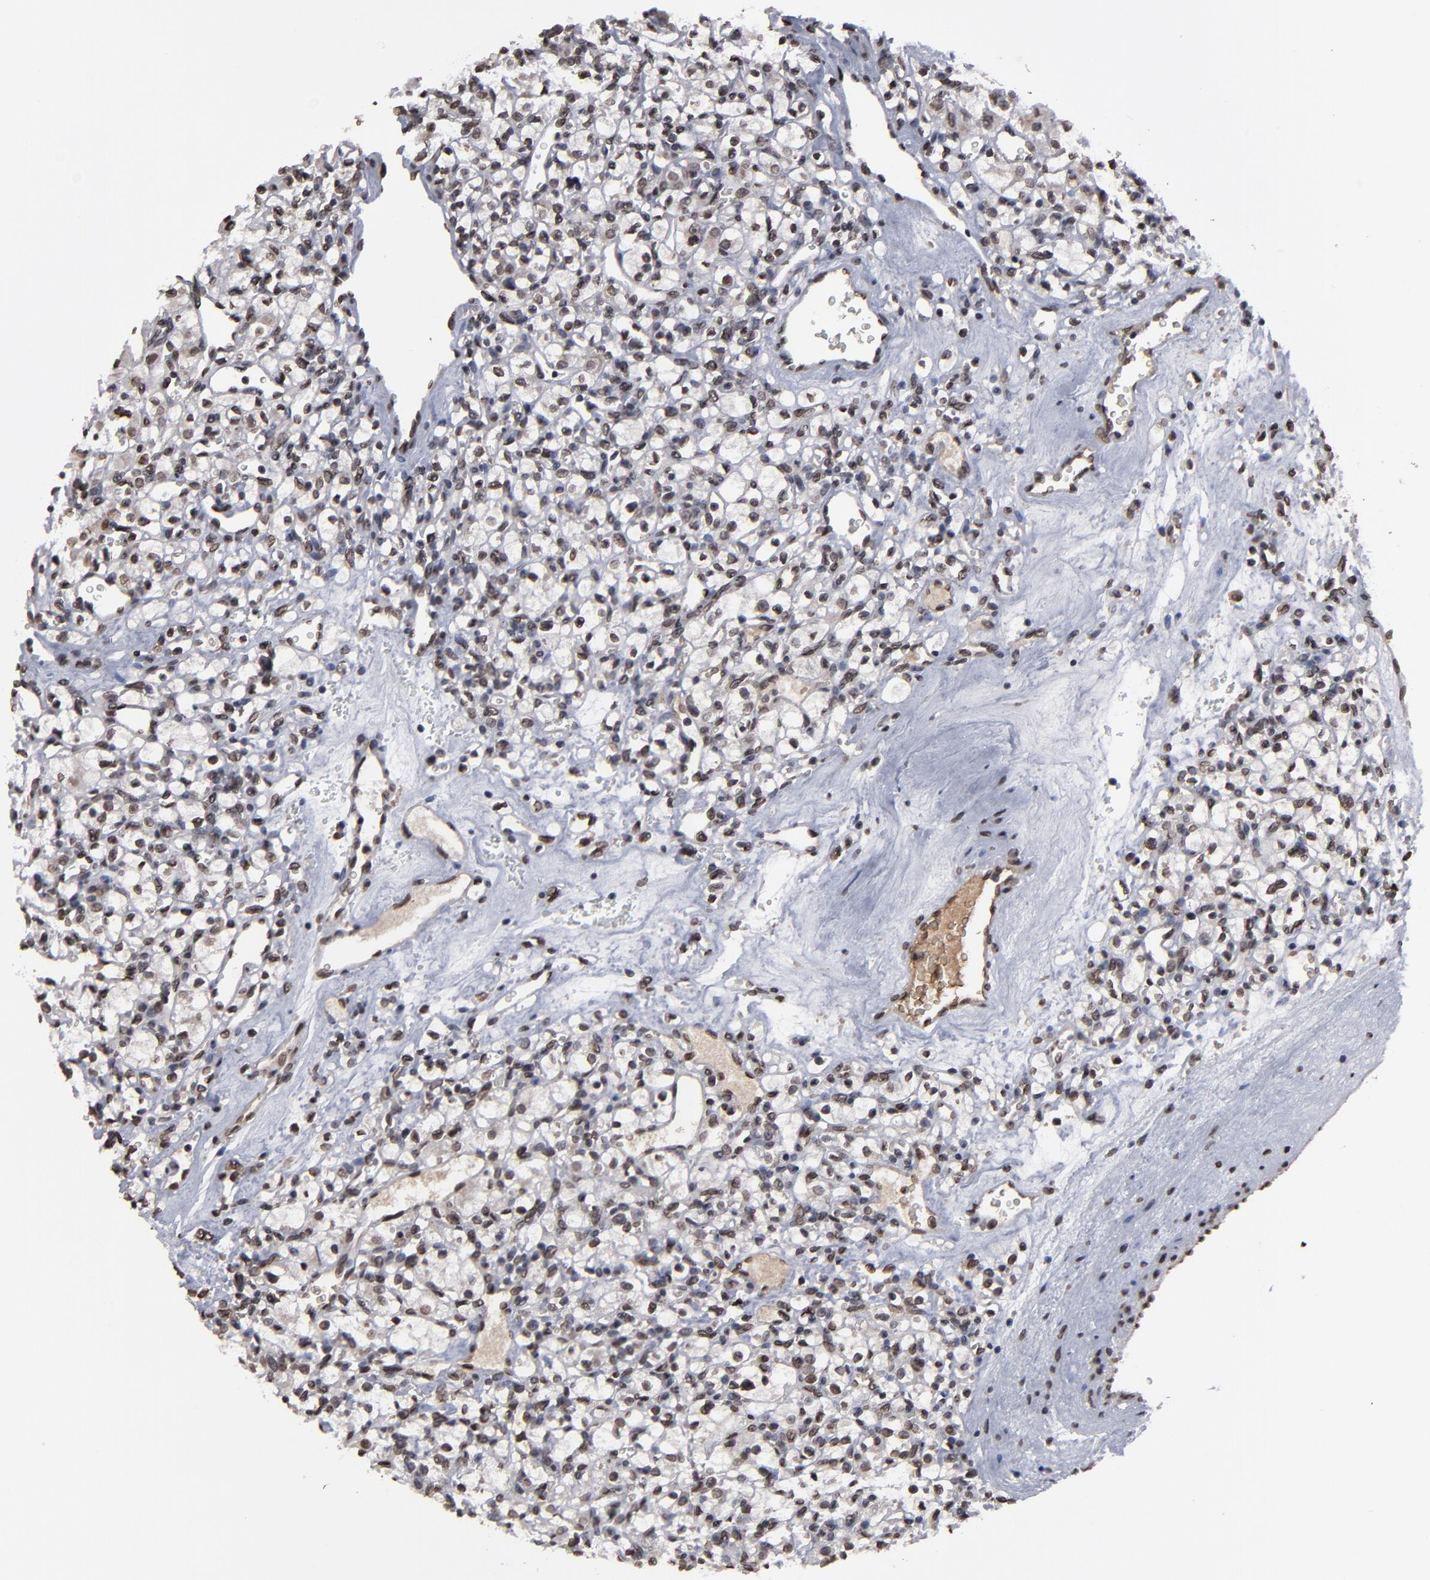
{"staining": {"intensity": "moderate", "quantity": "25%-75%", "location": "nuclear"}, "tissue": "renal cancer", "cell_type": "Tumor cells", "image_type": "cancer", "snomed": [{"axis": "morphology", "description": "Adenocarcinoma, NOS"}, {"axis": "topography", "description": "Kidney"}], "caption": "Renal cancer (adenocarcinoma) stained with a brown dye displays moderate nuclear positive positivity in approximately 25%-75% of tumor cells.", "gene": "BAZ1A", "patient": {"sex": "female", "age": 62}}